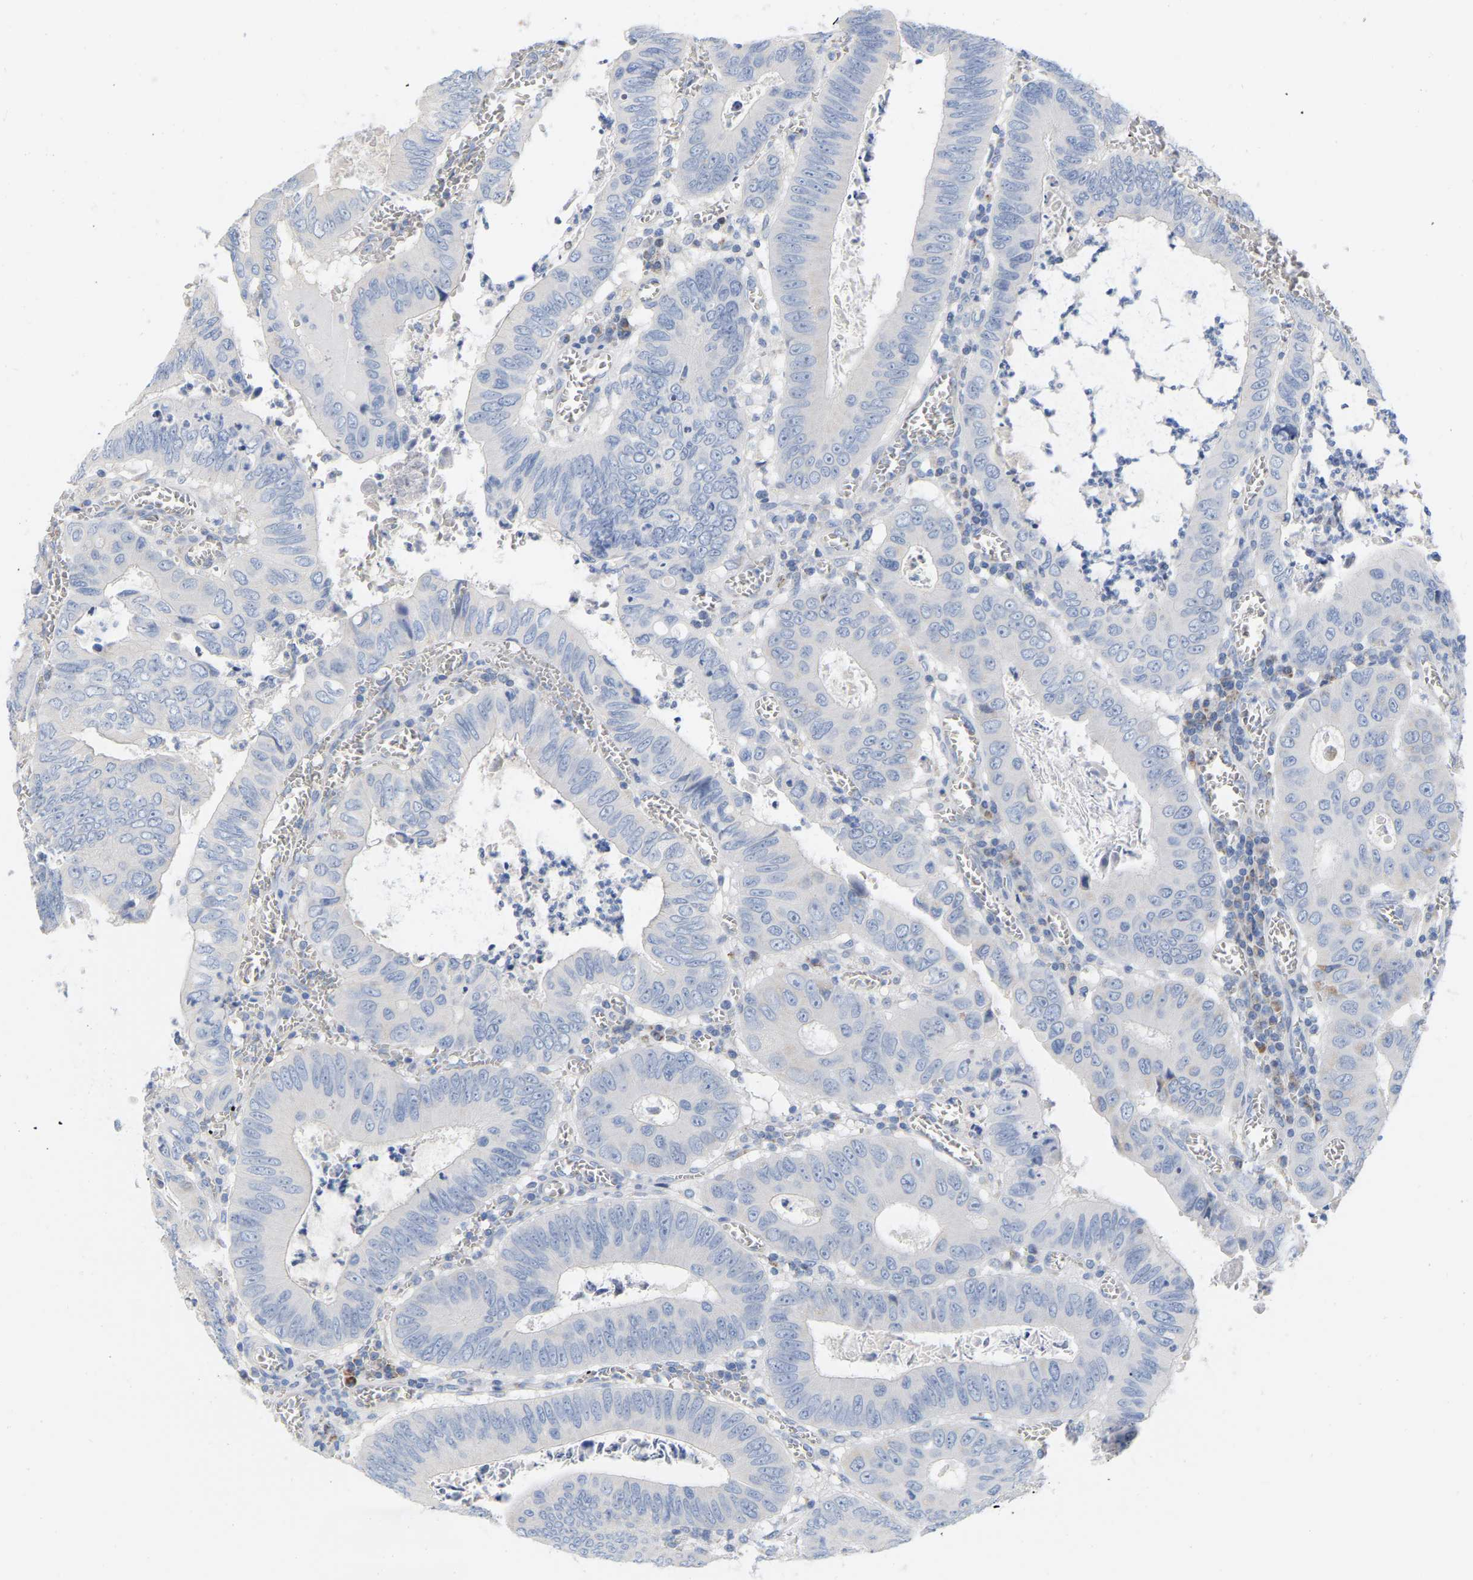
{"staining": {"intensity": "negative", "quantity": "none", "location": "none"}, "tissue": "colorectal cancer", "cell_type": "Tumor cells", "image_type": "cancer", "snomed": [{"axis": "morphology", "description": "Inflammation, NOS"}, {"axis": "morphology", "description": "Adenocarcinoma, NOS"}, {"axis": "topography", "description": "Colon"}], "caption": "This is an IHC micrograph of human colorectal adenocarcinoma. There is no positivity in tumor cells.", "gene": "CBLB", "patient": {"sex": "male", "age": 72}}